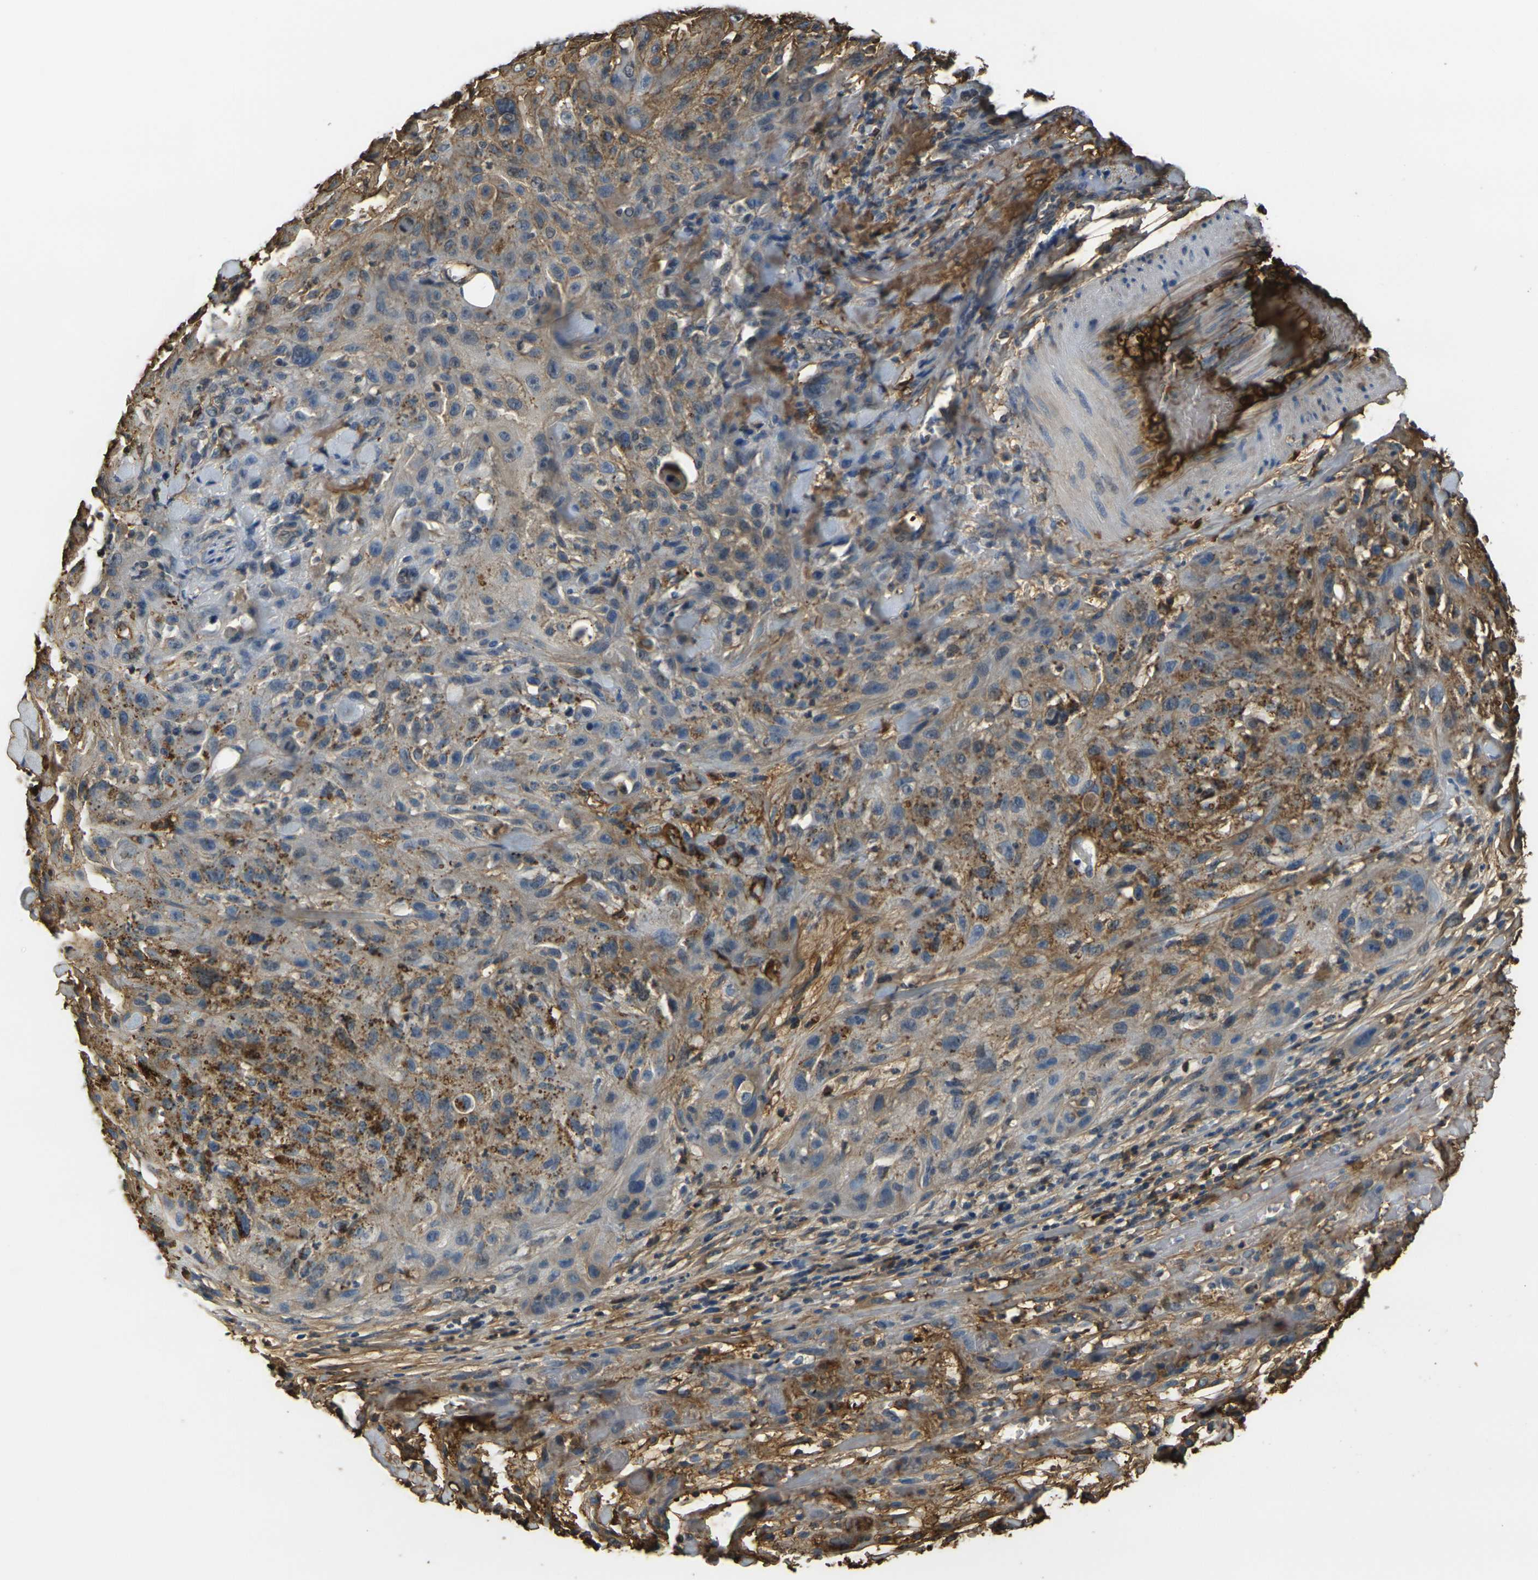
{"staining": {"intensity": "moderate", "quantity": "25%-75%", "location": "cytoplasmic/membranous"}, "tissue": "skin cancer", "cell_type": "Tumor cells", "image_type": "cancer", "snomed": [{"axis": "morphology", "description": "Squamous cell carcinoma, NOS"}, {"axis": "topography", "description": "Skin"}], "caption": "Human skin squamous cell carcinoma stained with a brown dye reveals moderate cytoplasmic/membranous positive expression in about 25%-75% of tumor cells.", "gene": "PLCD1", "patient": {"sex": "male", "age": 75}}